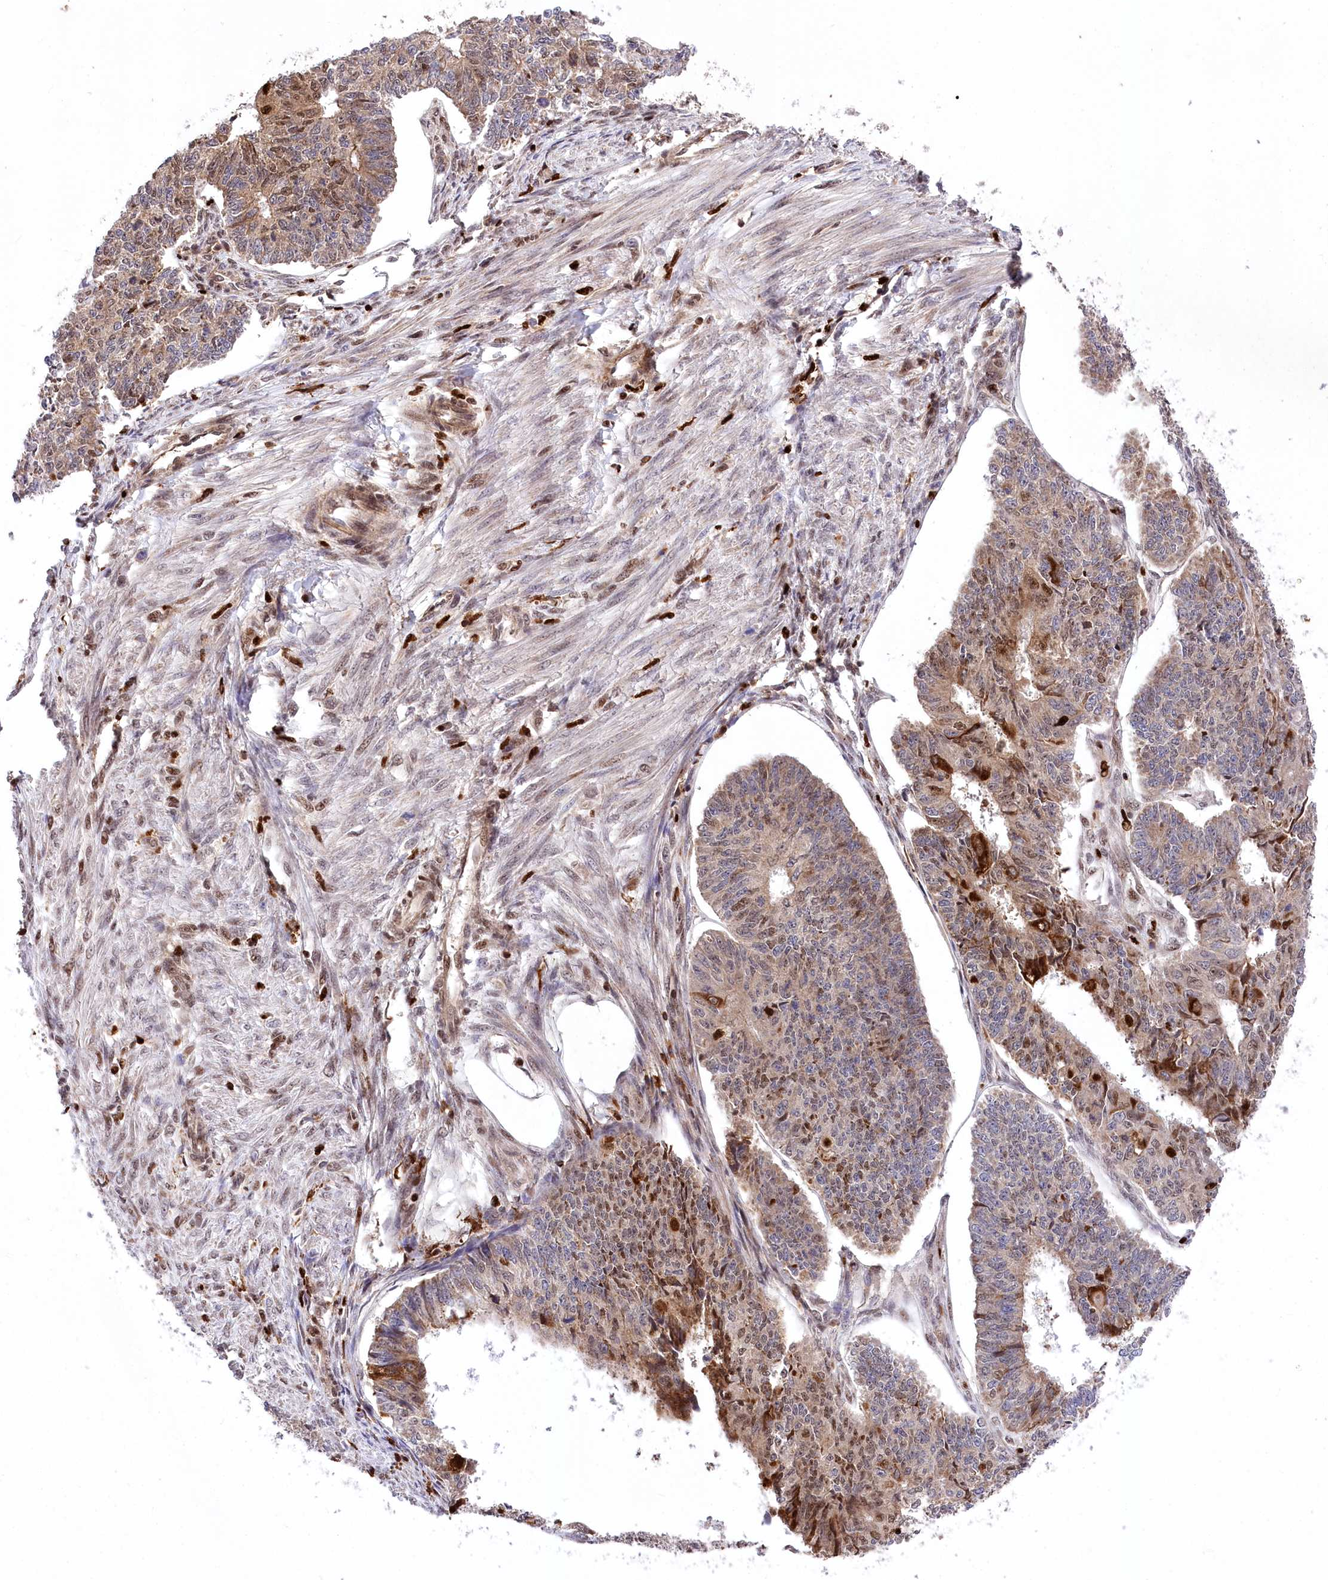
{"staining": {"intensity": "moderate", "quantity": "25%-75%", "location": "cytoplasmic/membranous,nuclear"}, "tissue": "endometrial cancer", "cell_type": "Tumor cells", "image_type": "cancer", "snomed": [{"axis": "morphology", "description": "Adenocarcinoma, NOS"}, {"axis": "topography", "description": "Endometrium"}], "caption": "Protein expression analysis of endometrial cancer exhibits moderate cytoplasmic/membranous and nuclear expression in about 25%-75% of tumor cells. The staining was performed using DAB, with brown indicating positive protein expression. Nuclei are stained blue with hematoxylin.", "gene": "FIGN", "patient": {"sex": "female", "age": 32}}